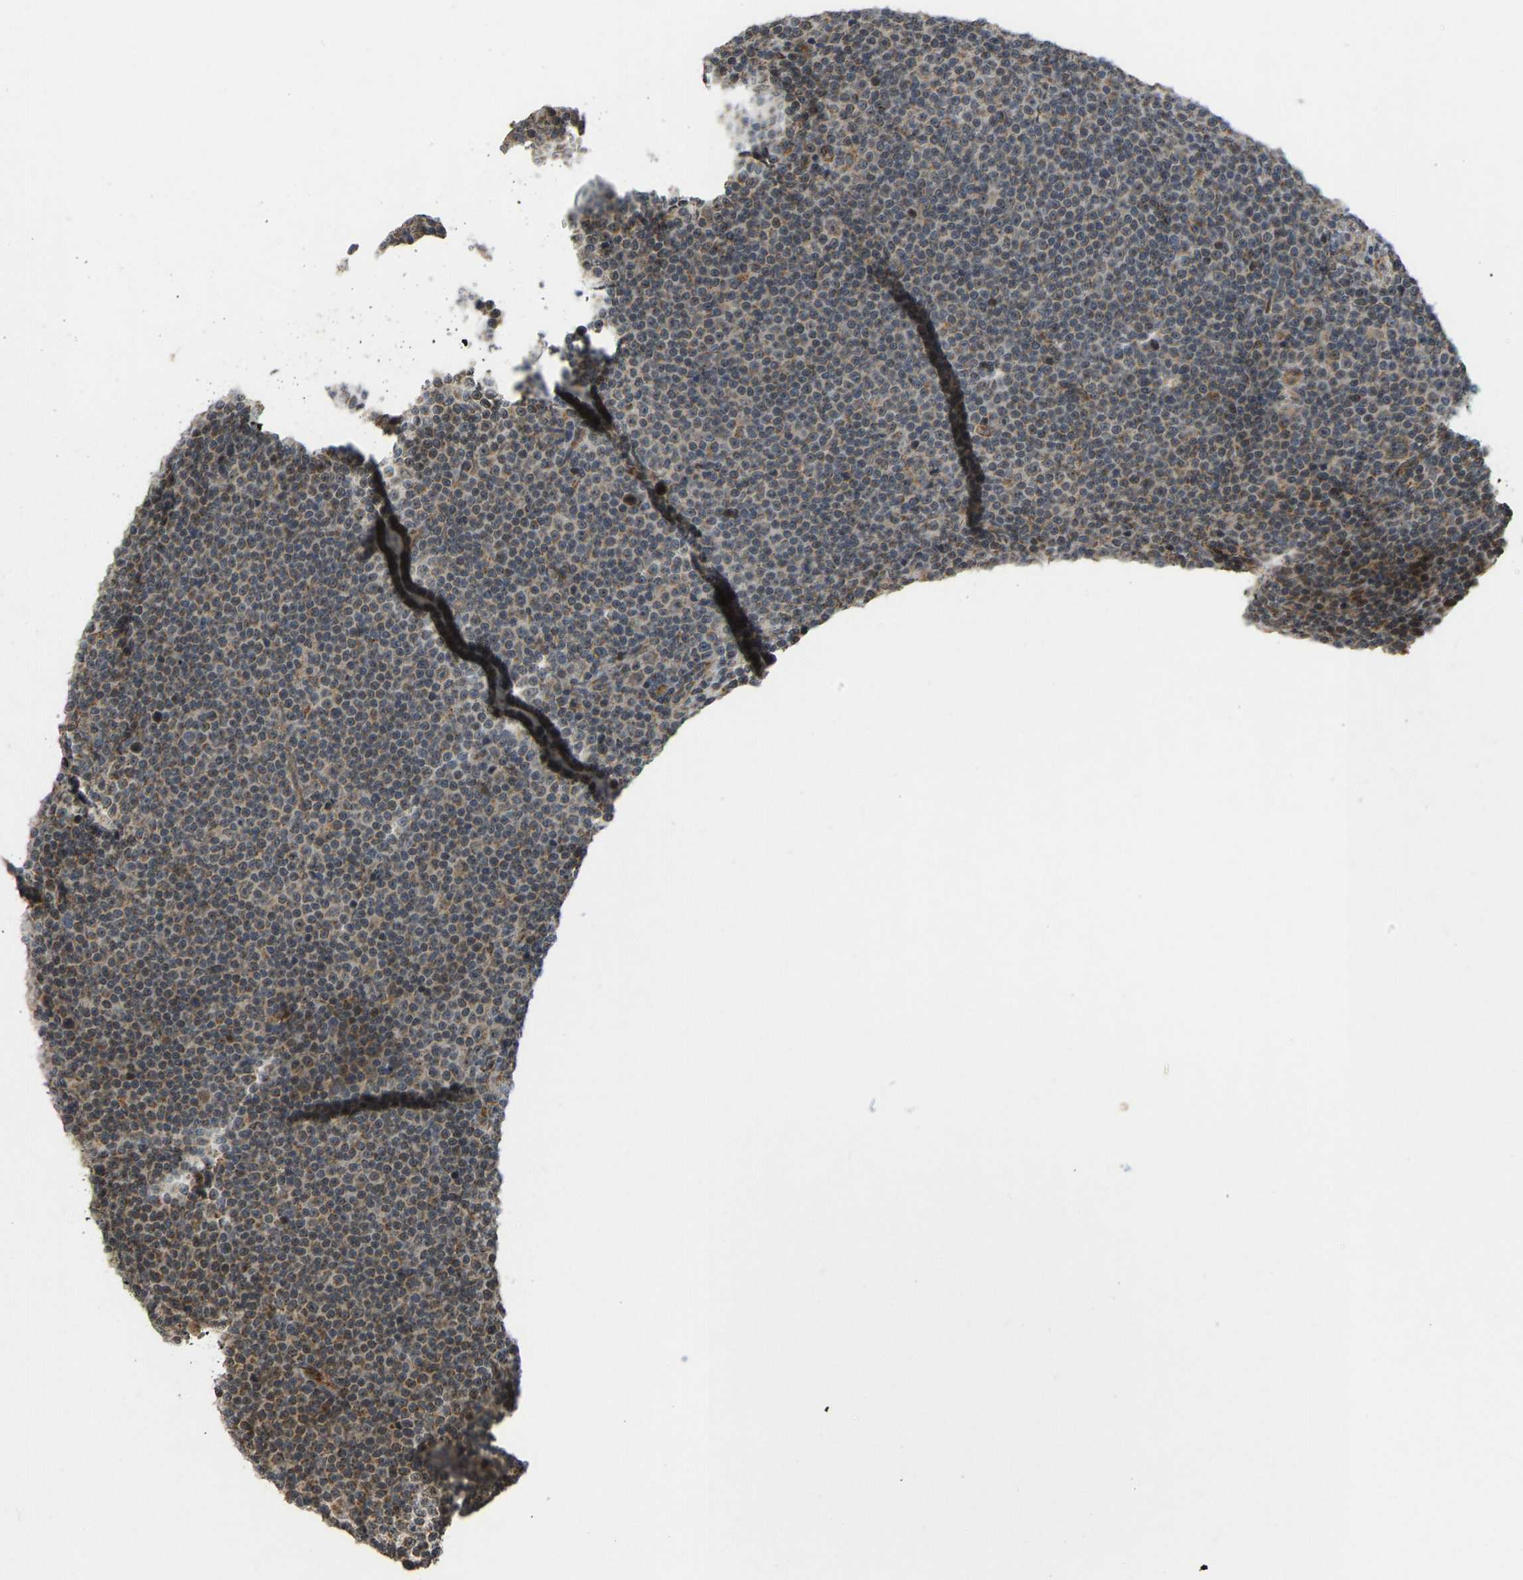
{"staining": {"intensity": "weak", "quantity": ">75%", "location": "cytoplasmic/membranous"}, "tissue": "lymphoma", "cell_type": "Tumor cells", "image_type": "cancer", "snomed": [{"axis": "morphology", "description": "Malignant lymphoma, non-Hodgkin's type, Low grade"}, {"axis": "topography", "description": "Lymph node"}], "caption": "A brown stain highlights weak cytoplasmic/membranous staining of a protein in human lymphoma tumor cells. (Stains: DAB (3,3'-diaminobenzidine) in brown, nuclei in blue, Microscopy: brightfield microscopy at high magnification).", "gene": "ACADS", "patient": {"sex": "female", "age": 67}}